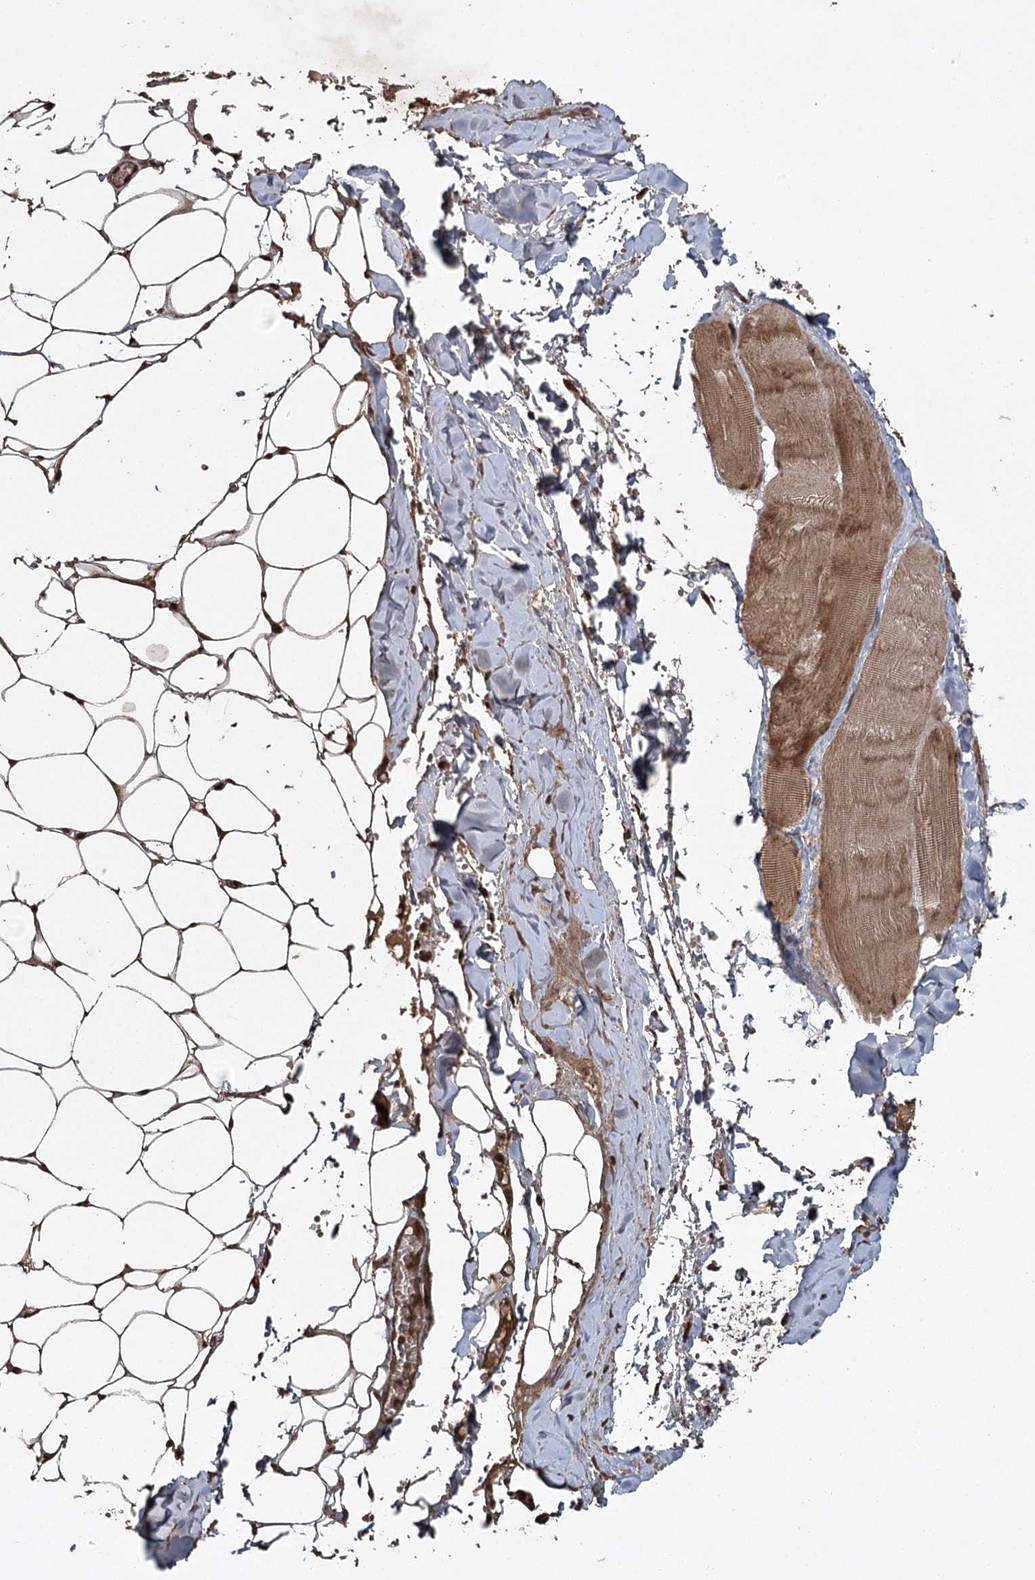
{"staining": {"intensity": "strong", "quantity": ">75%", "location": "cytoplasmic/membranous"}, "tissue": "adipose tissue", "cell_type": "Adipocytes", "image_type": "normal", "snomed": [{"axis": "morphology", "description": "Normal tissue, NOS"}, {"axis": "topography", "description": "Skeletal muscle"}, {"axis": "topography", "description": "Peripheral nerve tissue"}], "caption": "IHC (DAB) staining of normal human adipose tissue demonstrates strong cytoplasmic/membranous protein expression in approximately >75% of adipocytes.", "gene": "RPAP3", "patient": {"sex": "female", "age": 55}}